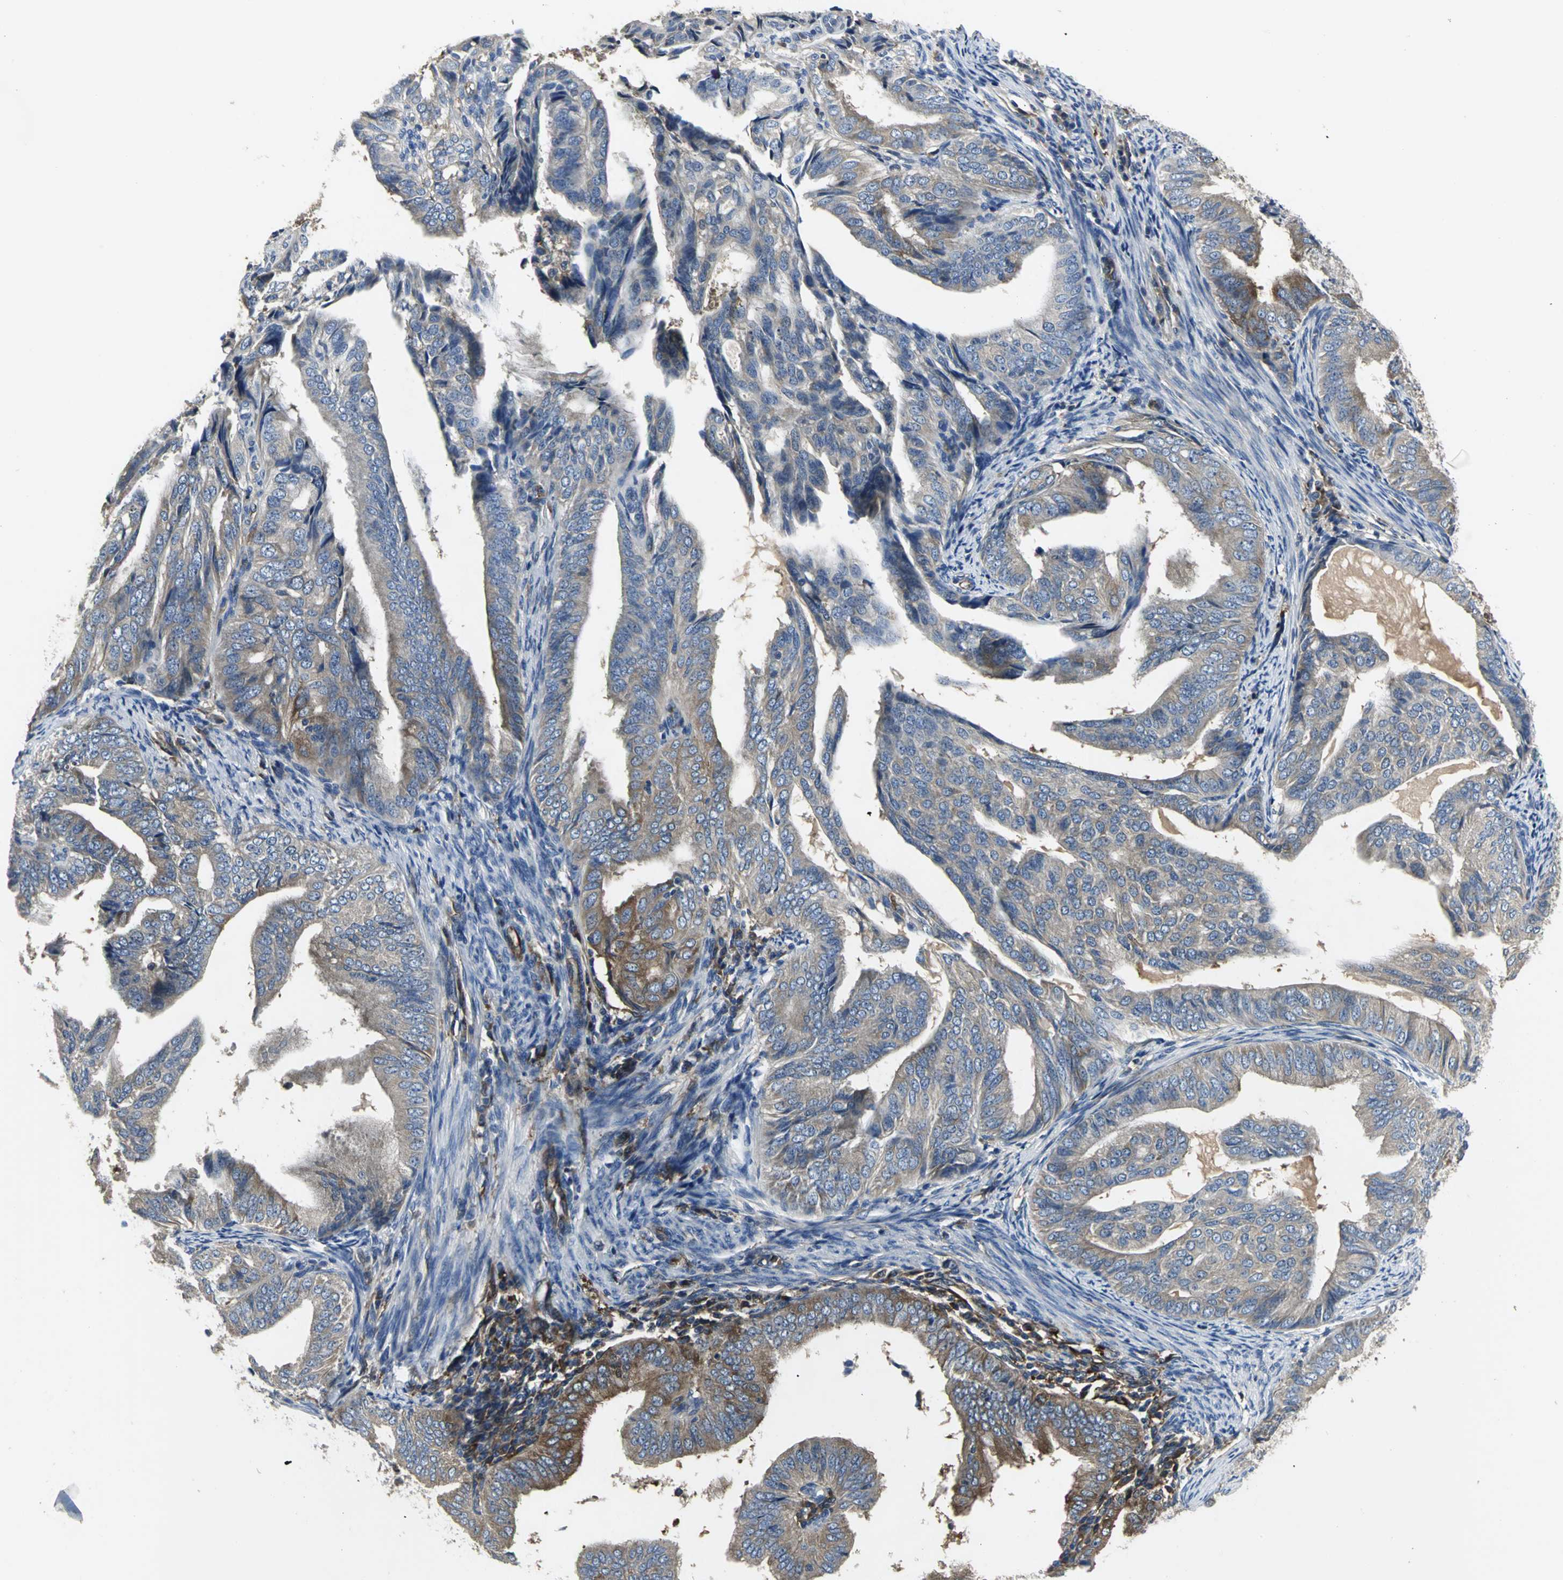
{"staining": {"intensity": "strong", "quantity": ">75%", "location": "cytoplasmic/membranous"}, "tissue": "endometrial cancer", "cell_type": "Tumor cells", "image_type": "cancer", "snomed": [{"axis": "morphology", "description": "Adenocarcinoma, NOS"}, {"axis": "topography", "description": "Endometrium"}], "caption": "A brown stain labels strong cytoplasmic/membranous expression of a protein in endometrial adenocarcinoma tumor cells.", "gene": "CHRNB1", "patient": {"sex": "female", "age": 58}}